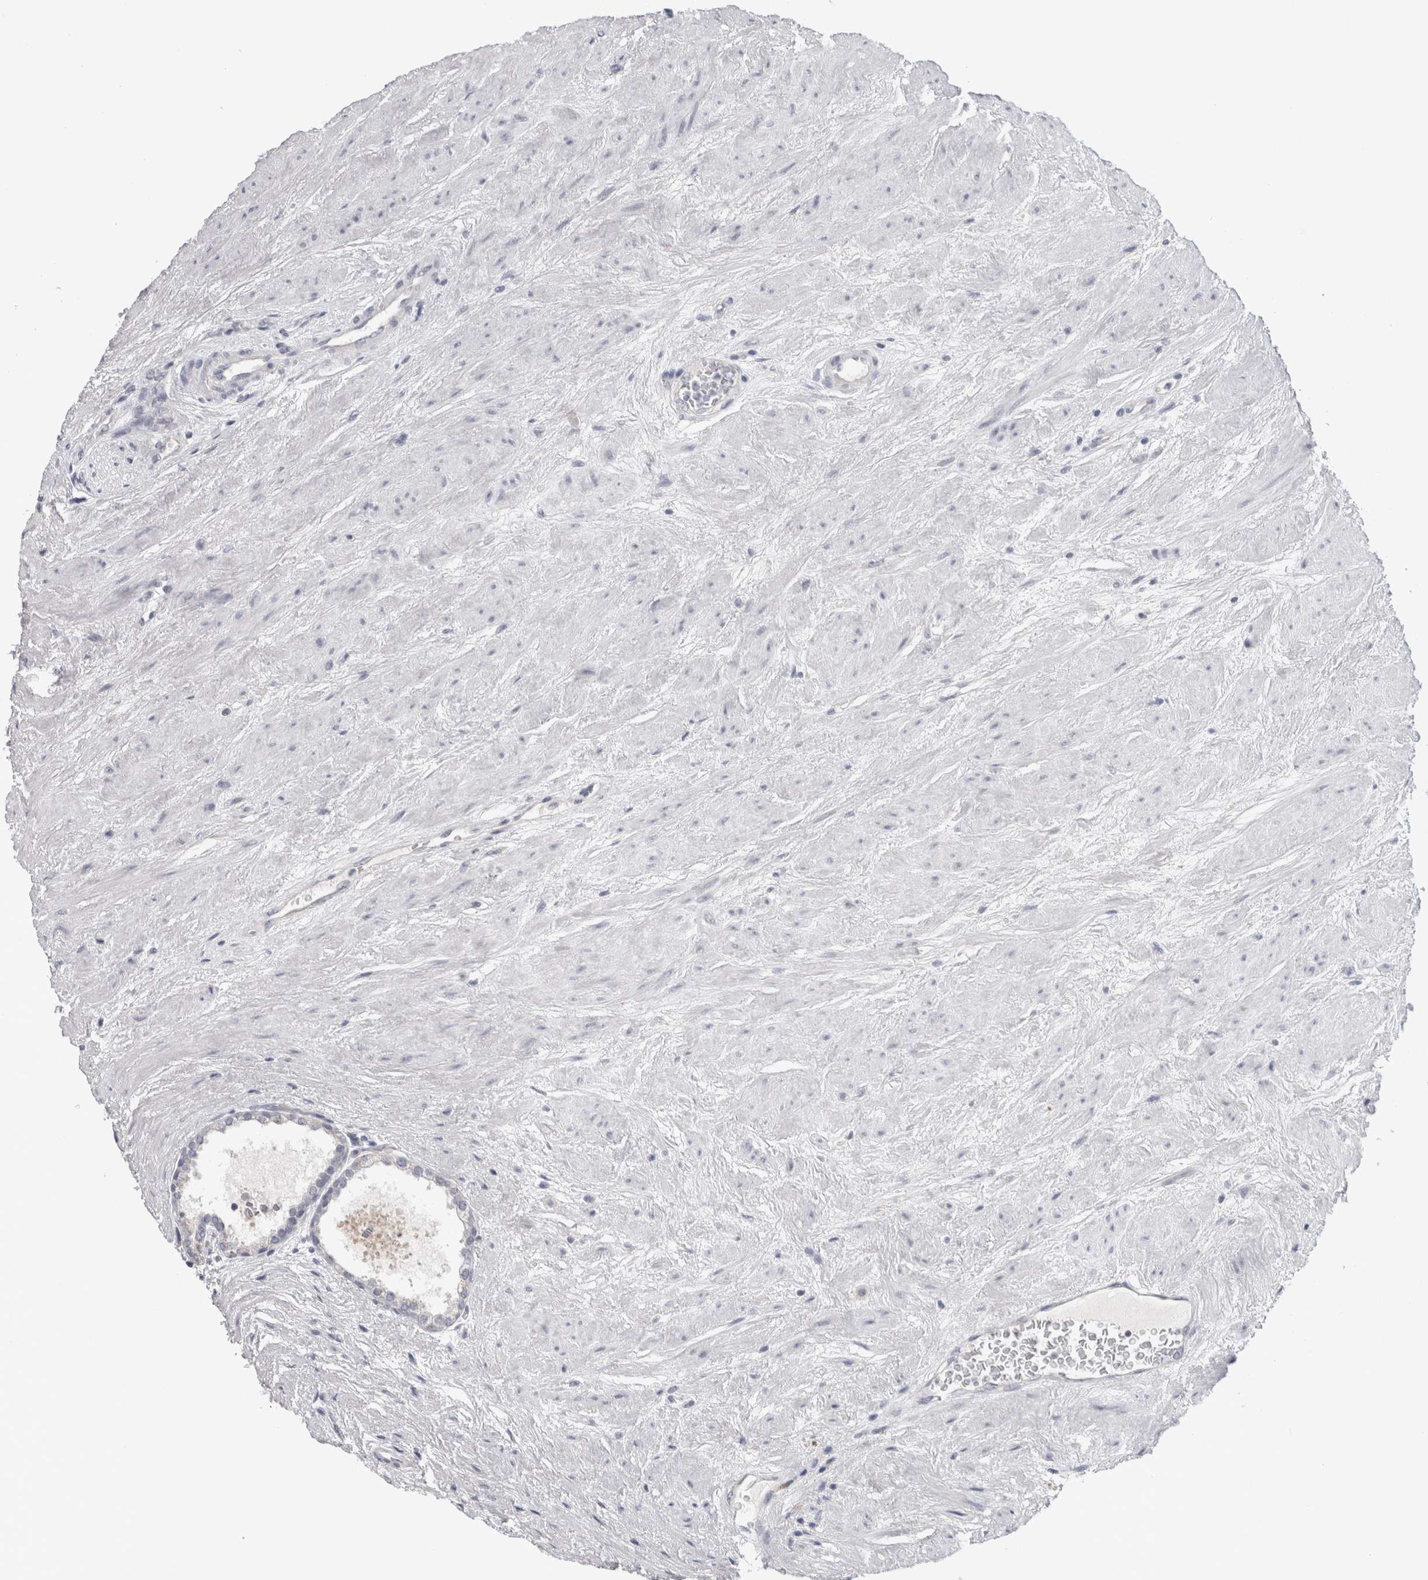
{"staining": {"intensity": "negative", "quantity": "none", "location": "none"}, "tissue": "prostate cancer", "cell_type": "Tumor cells", "image_type": "cancer", "snomed": [{"axis": "morphology", "description": "Adenocarcinoma, High grade"}, {"axis": "topography", "description": "Prostate"}], "caption": "Immunohistochemistry (IHC) micrograph of prostate cancer (high-grade adenocarcinoma) stained for a protein (brown), which reveals no expression in tumor cells.", "gene": "TONSL", "patient": {"sex": "male", "age": 70}}